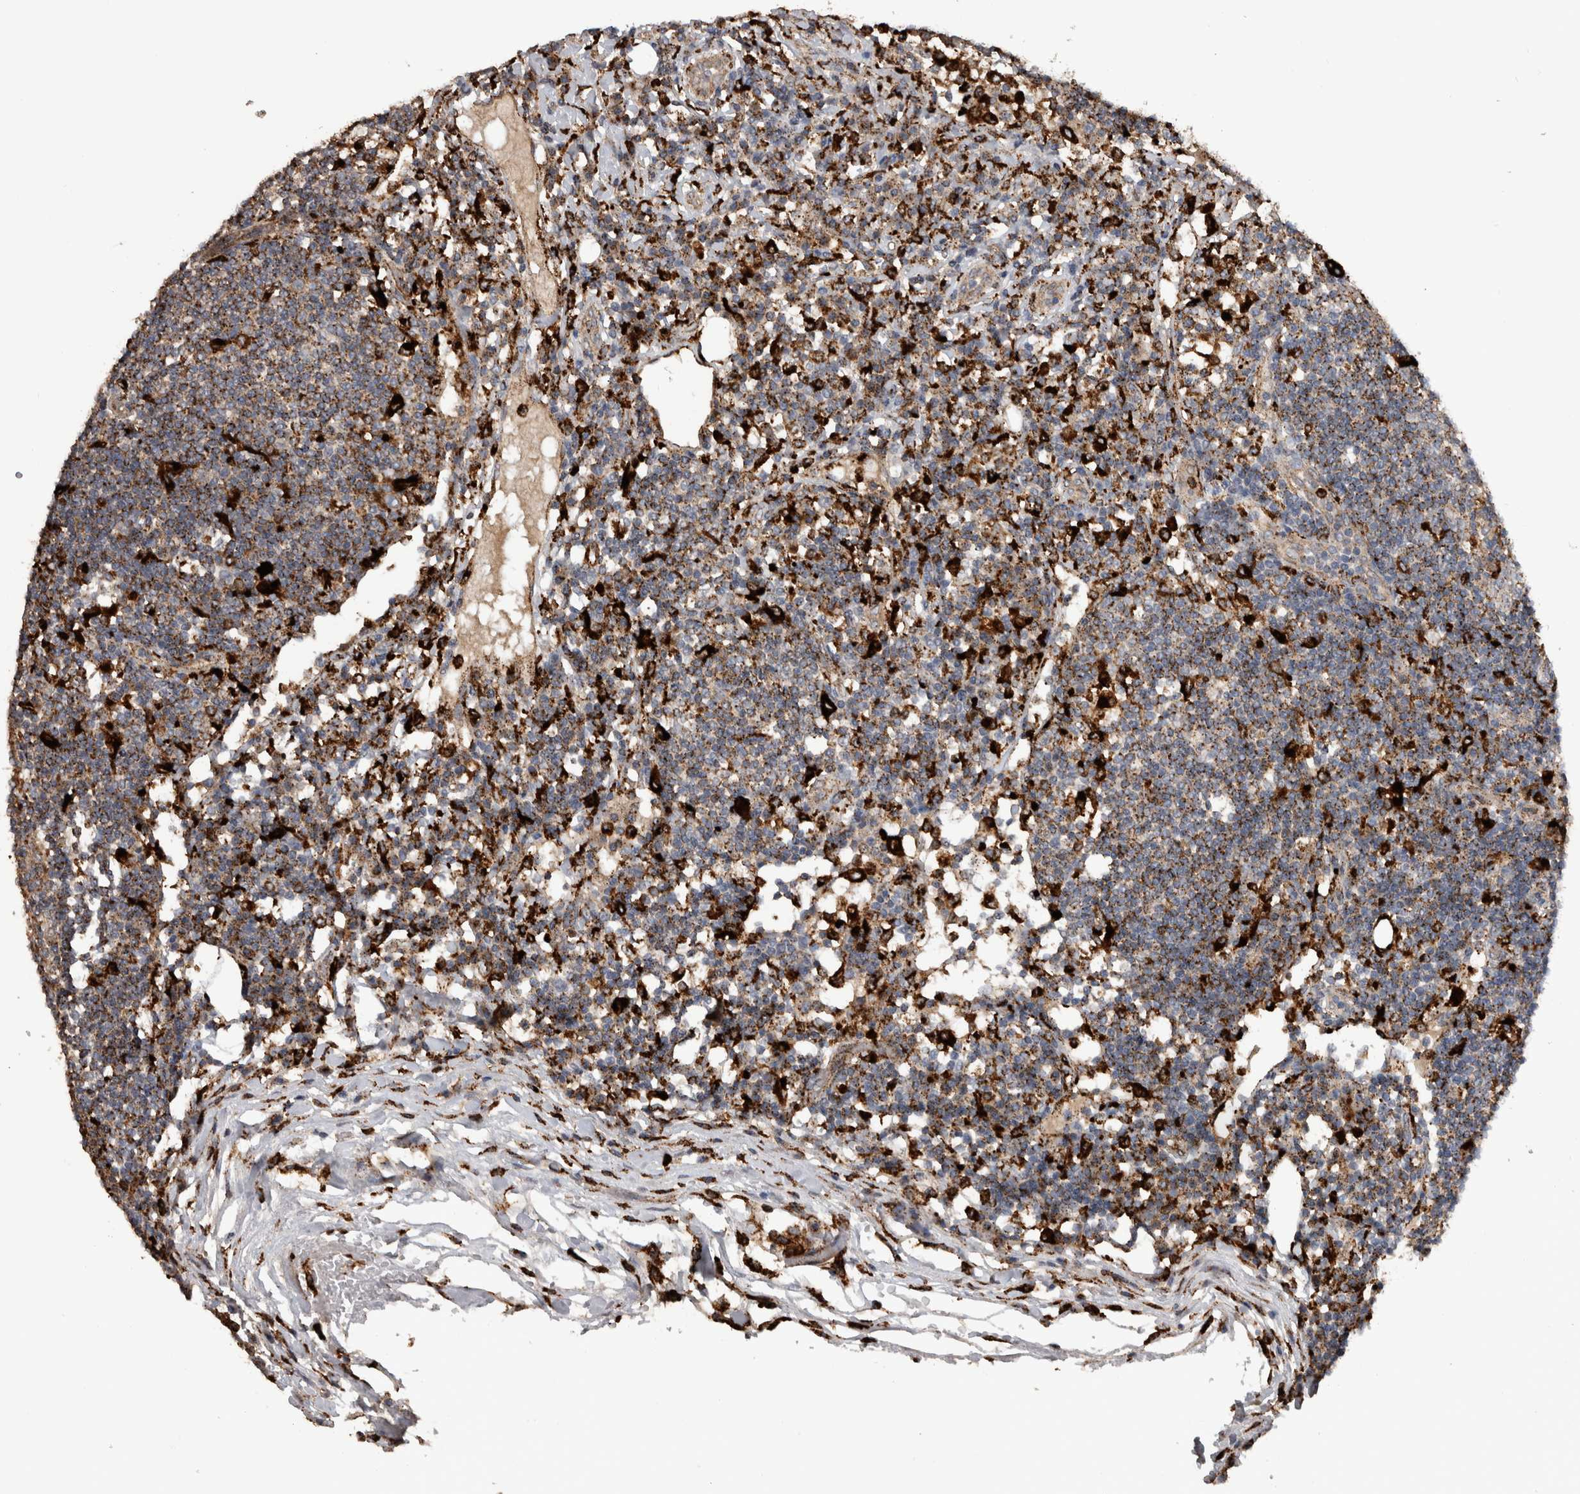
{"staining": {"intensity": "strong", "quantity": "<25%", "location": "cytoplasmic/membranous"}, "tissue": "lymph node", "cell_type": "Germinal center cells", "image_type": "normal", "snomed": [{"axis": "morphology", "description": "Normal tissue, NOS"}, {"axis": "topography", "description": "Lymph node"}], "caption": "Immunohistochemistry (IHC) of unremarkable human lymph node reveals medium levels of strong cytoplasmic/membranous staining in approximately <25% of germinal center cells. Immunohistochemistry (IHC) stains the protein of interest in brown and the nuclei are stained blue.", "gene": "CTSZ", "patient": {"sex": "female", "age": 53}}